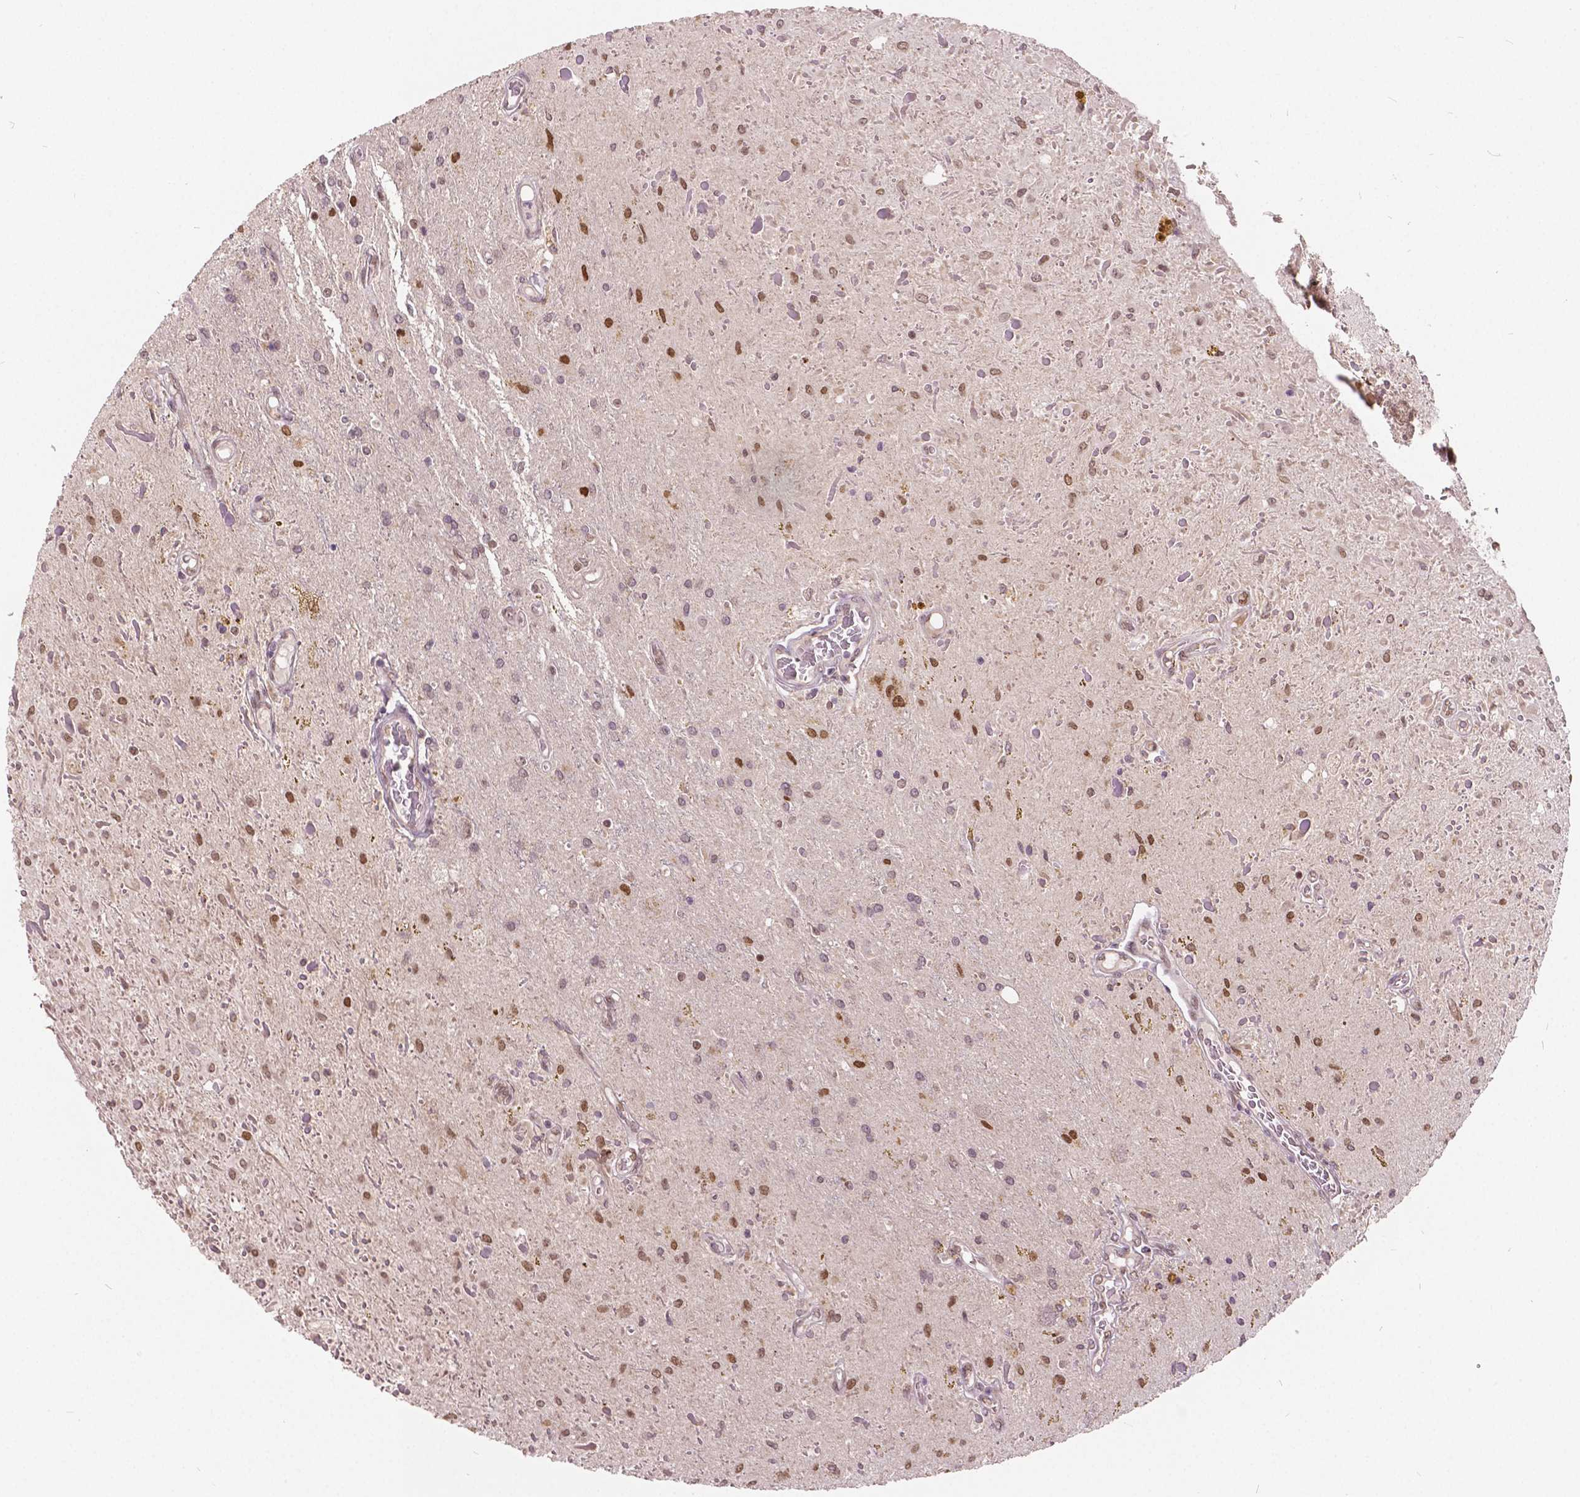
{"staining": {"intensity": "negative", "quantity": "none", "location": "none"}, "tissue": "glioma", "cell_type": "Tumor cells", "image_type": "cancer", "snomed": [{"axis": "morphology", "description": "Glioma, malignant, Low grade"}, {"axis": "topography", "description": "Cerebellum"}], "caption": "Protein analysis of glioma reveals no significant staining in tumor cells.", "gene": "HMBOX1", "patient": {"sex": "female", "age": 14}}